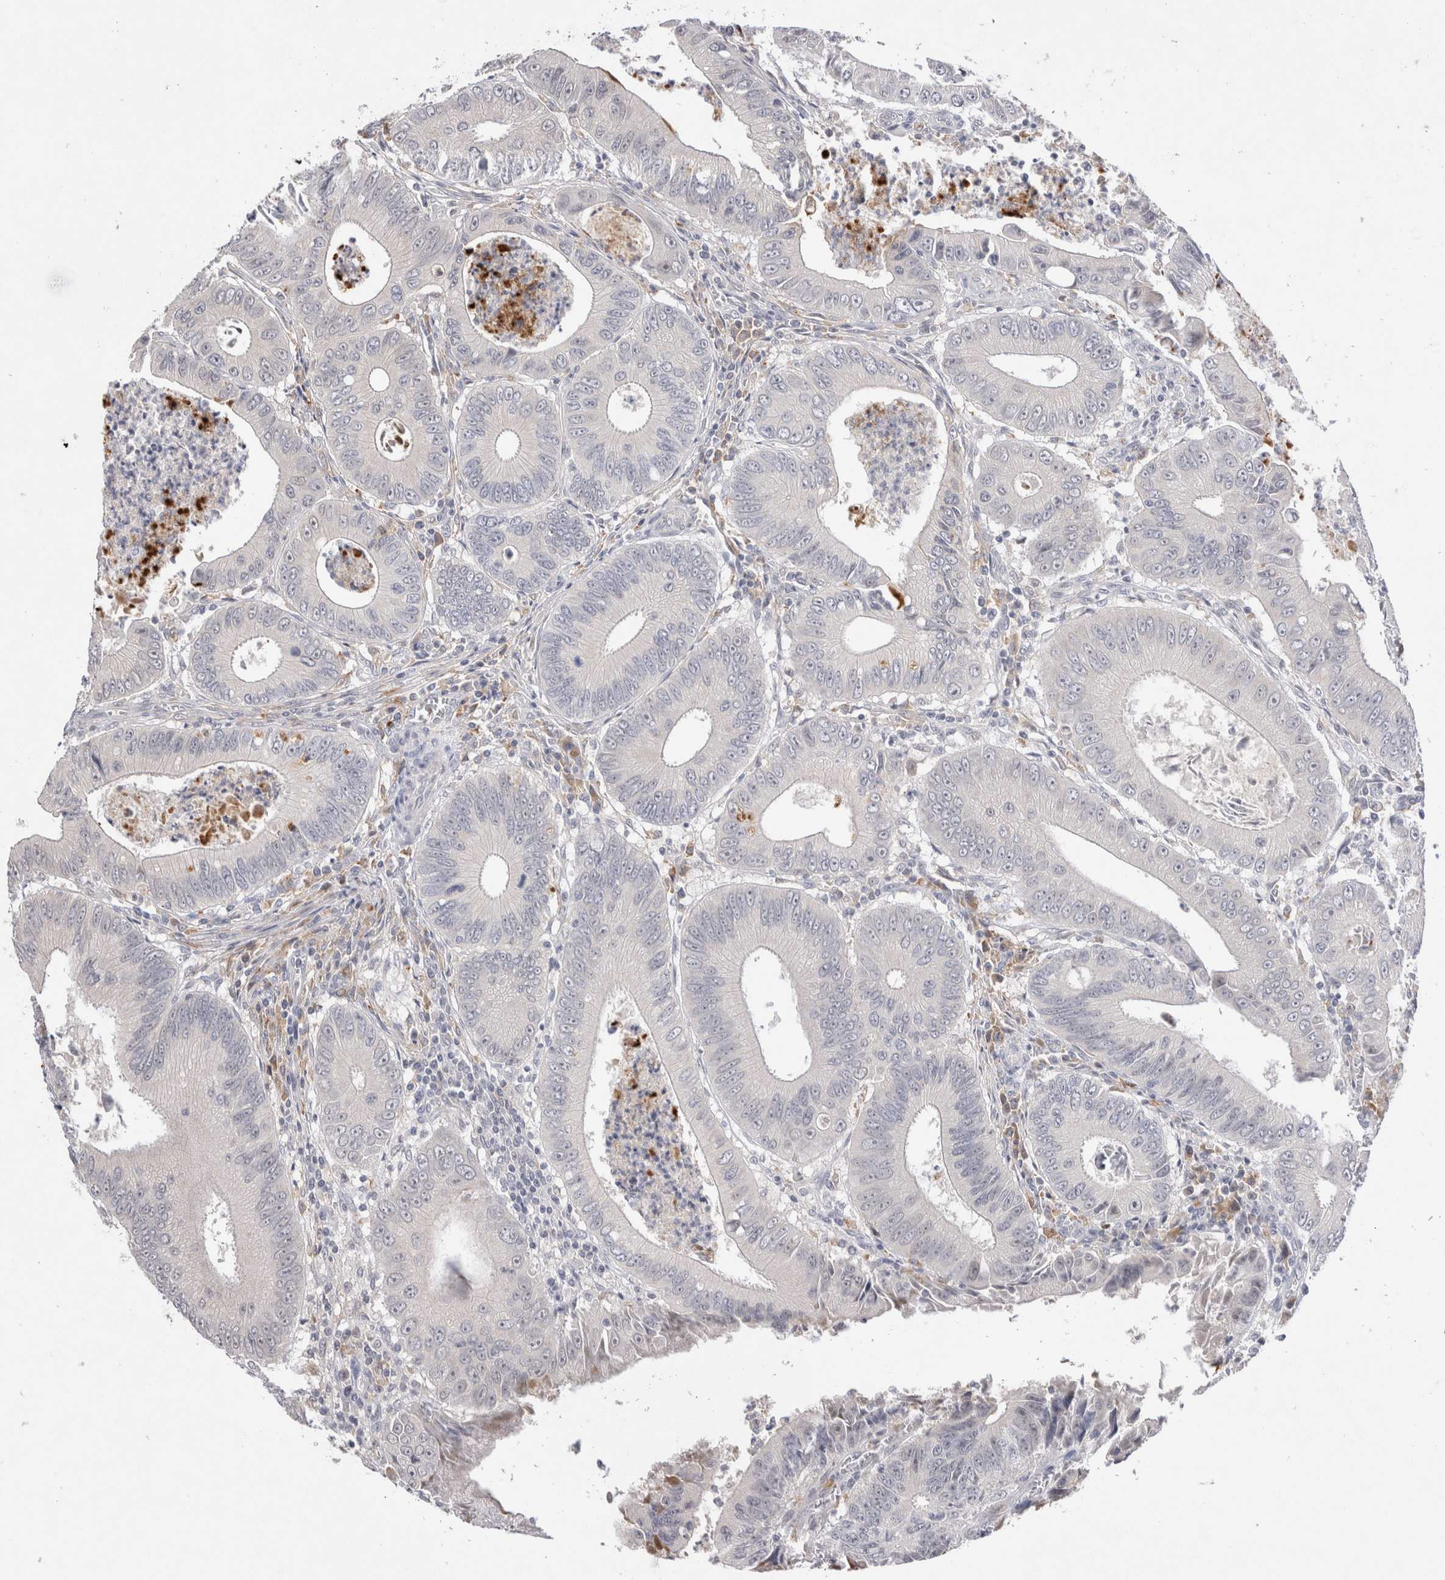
{"staining": {"intensity": "negative", "quantity": "none", "location": "none"}, "tissue": "colorectal cancer", "cell_type": "Tumor cells", "image_type": "cancer", "snomed": [{"axis": "morphology", "description": "Inflammation, NOS"}, {"axis": "morphology", "description": "Adenocarcinoma, NOS"}, {"axis": "topography", "description": "Colon"}], "caption": "Image shows no protein staining in tumor cells of colorectal cancer (adenocarcinoma) tissue. (Stains: DAB IHC with hematoxylin counter stain, Microscopy: brightfield microscopy at high magnification).", "gene": "VSIG4", "patient": {"sex": "male", "age": 72}}